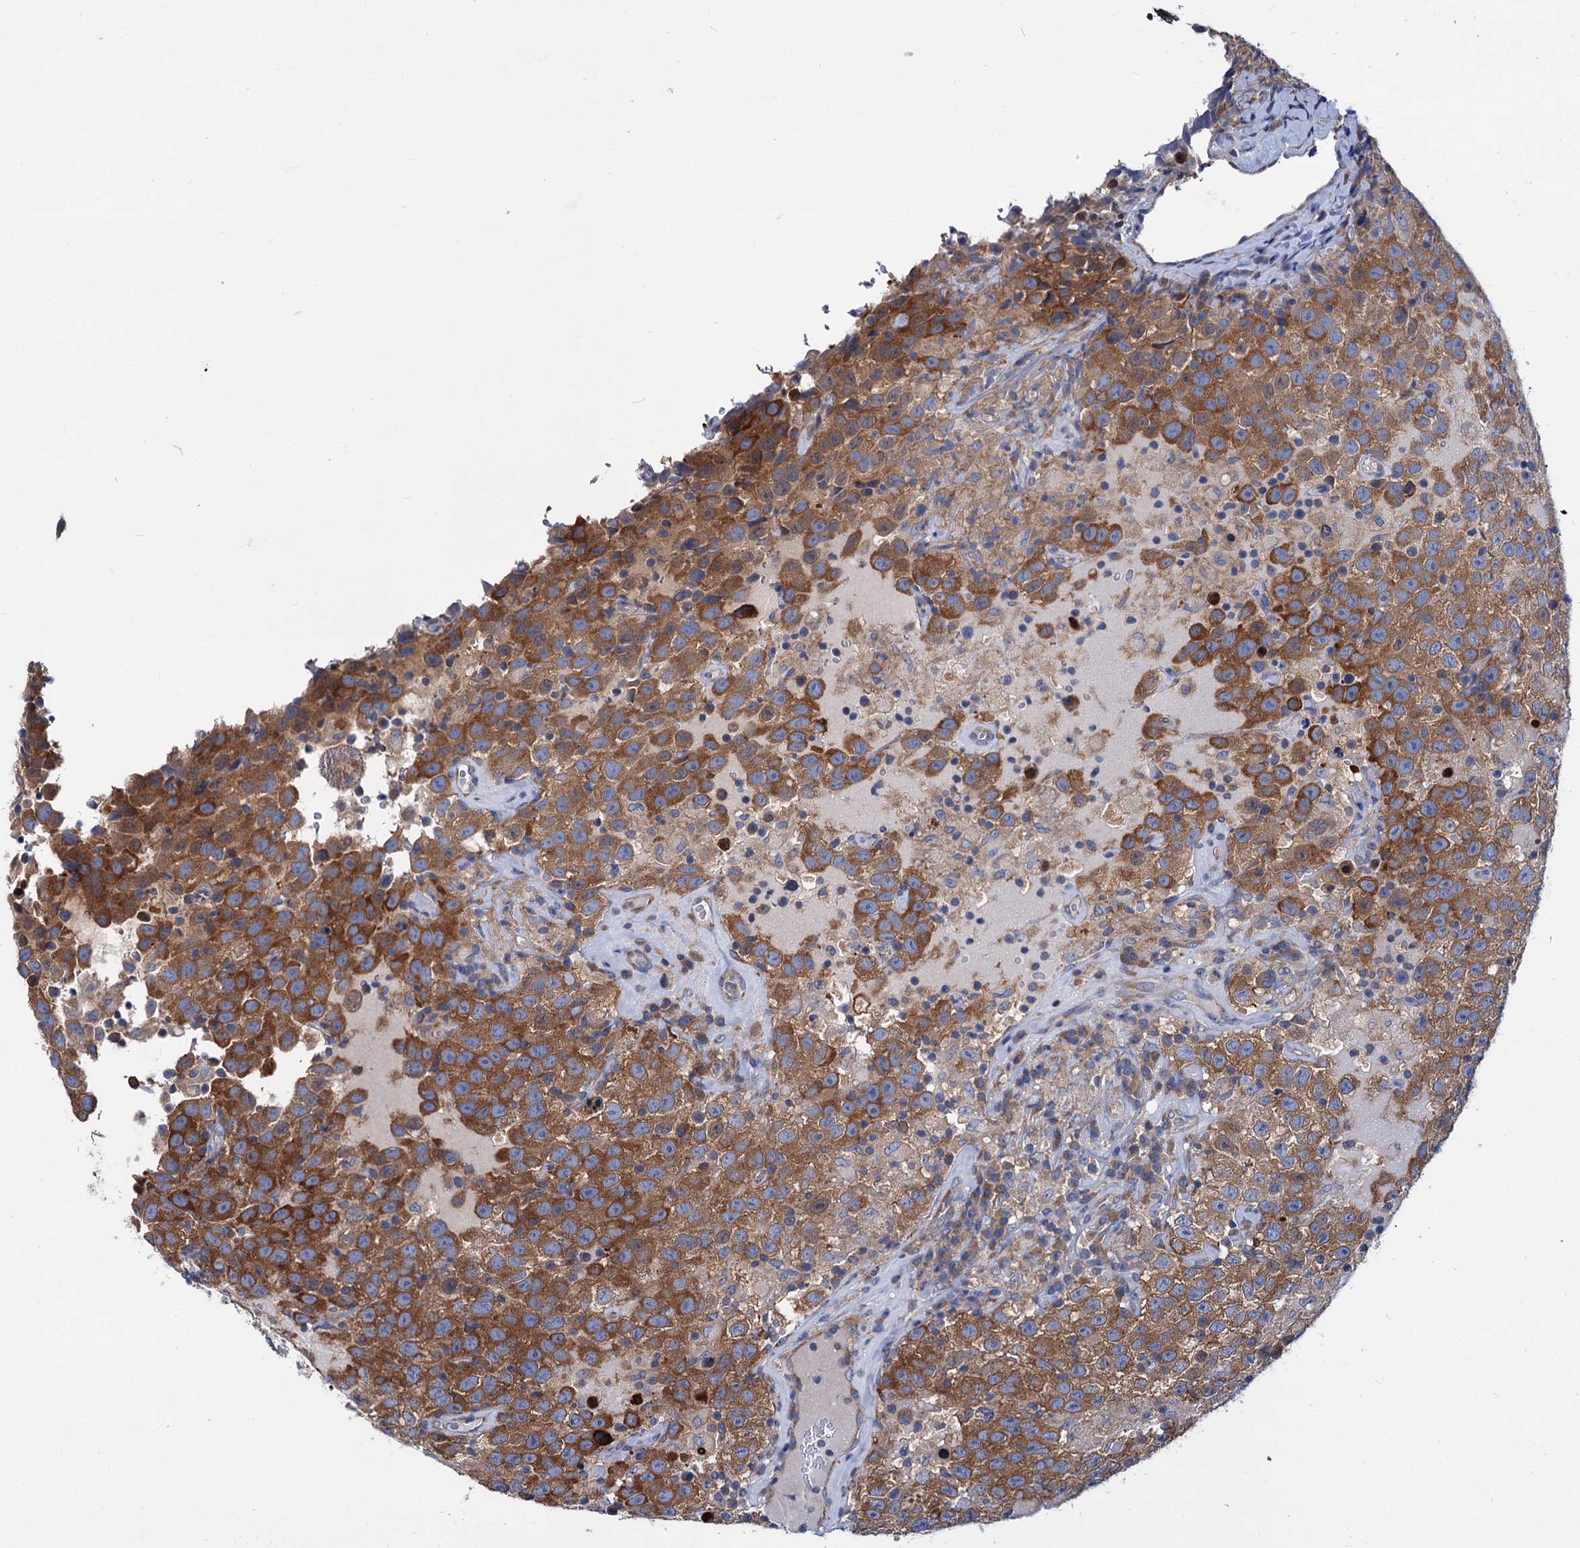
{"staining": {"intensity": "moderate", "quantity": ">75%", "location": "cytoplasmic/membranous"}, "tissue": "testis cancer", "cell_type": "Tumor cells", "image_type": "cancer", "snomed": [{"axis": "morphology", "description": "Seminoma, NOS"}, {"axis": "topography", "description": "Testis"}], "caption": "The histopathology image exhibits a brown stain indicating the presence of a protein in the cytoplasmic/membranous of tumor cells in testis cancer (seminoma).", "gene": "TRIM55", "patient": {"sex": "male", "age": 41}}